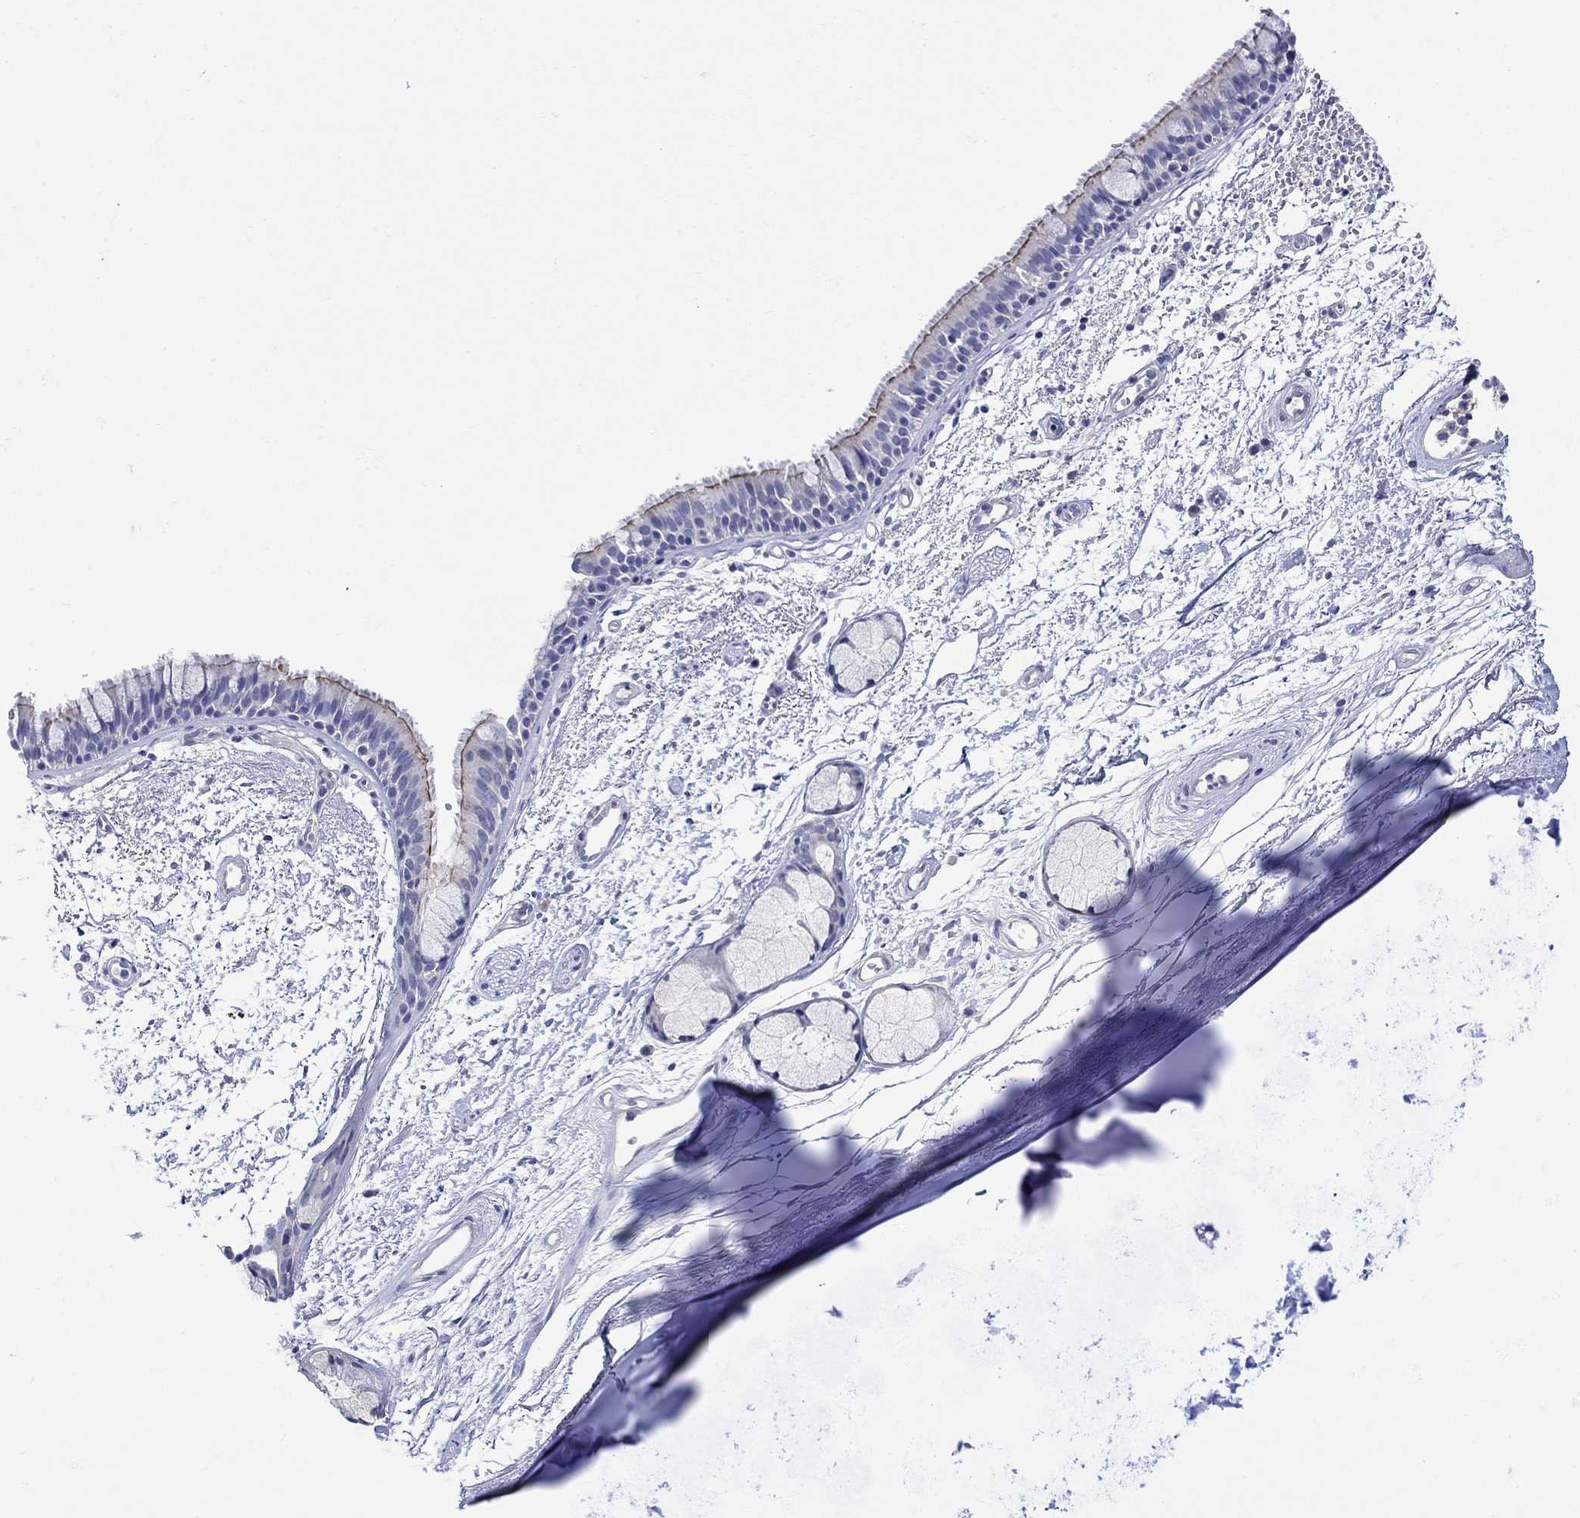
{"staining": {"intensity": "strong", "quantity": "25%-75%", "location": "cytoplasmic/membranous"}, "tissue": "bronchus", "cell_type": "Respiratory epithelial cells", "image_type": "normal", "snomed": [{"axis": "morphology", "description": "Normal tissue, NOS"}, {"axis": "topography", "description": "Cartilage tissue"}, {"axis": "topography", "description": "Bronchus"}], "caption": "A brown stain highlights strong cytoplasmic/membranous expression of a protein in respiratory epithelial cells of unremarkable bronchus.", "gene": "MSI1", "patient": {"sex": "male", "age": 66}}